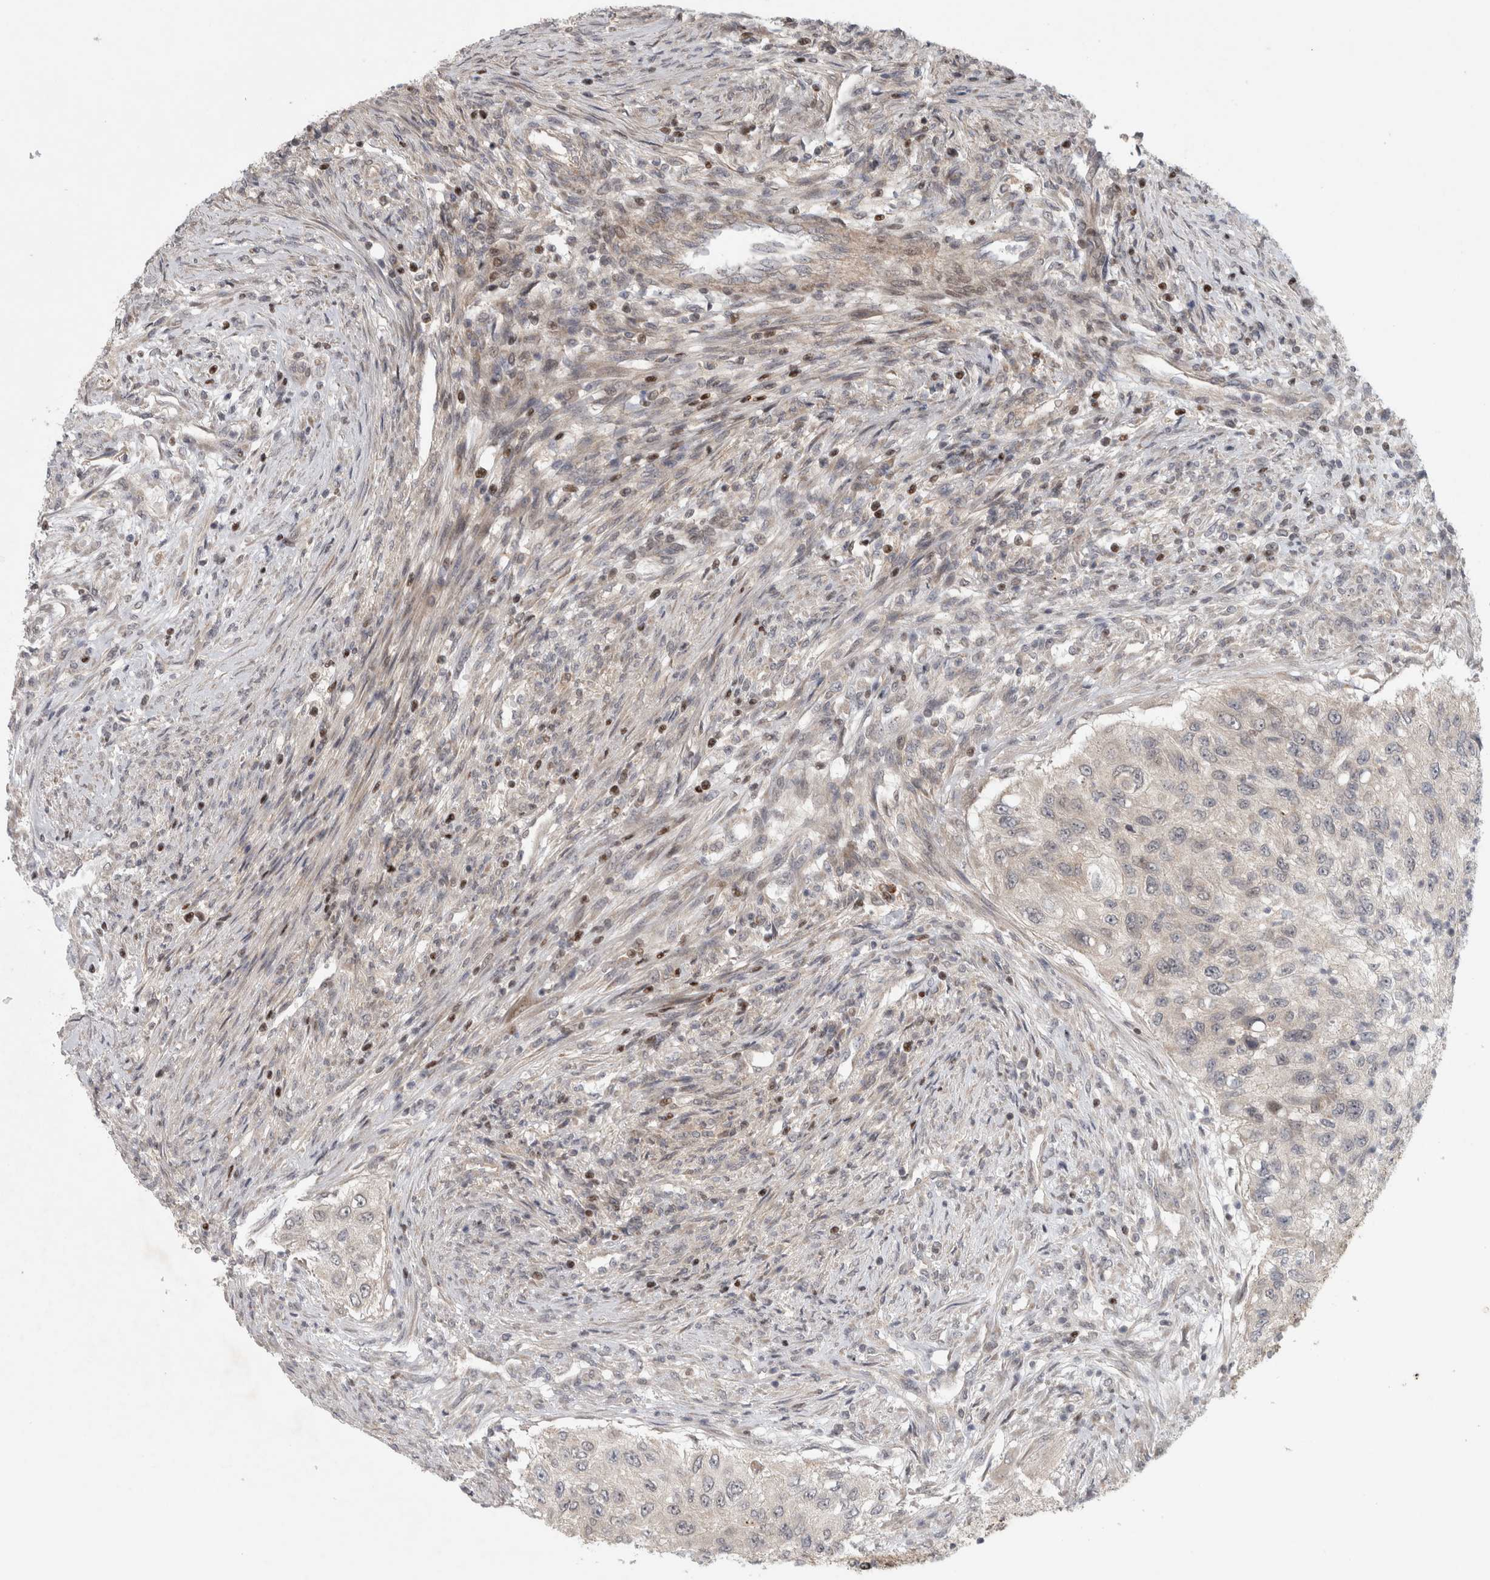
{"staining": {"intensity": "negative", "quantity": "none", "location": "none"}, "tissue": "urothelial cancer", "cell_type": "Tumor cells", "image_type": "cancer", "snomed": [{"axis": "morphology", "description": "Urothelial carcinoma, High grade"}, {"axis": "topography", "description": "Urinary bladder"}], "caption": "Human high-grade urothelial carcinoma stained for a protein using immunohistochemistry exhibits no positivity in tumor cells.", "gene": "KDM8", "patient": {"sex": "female", "age": 60}}